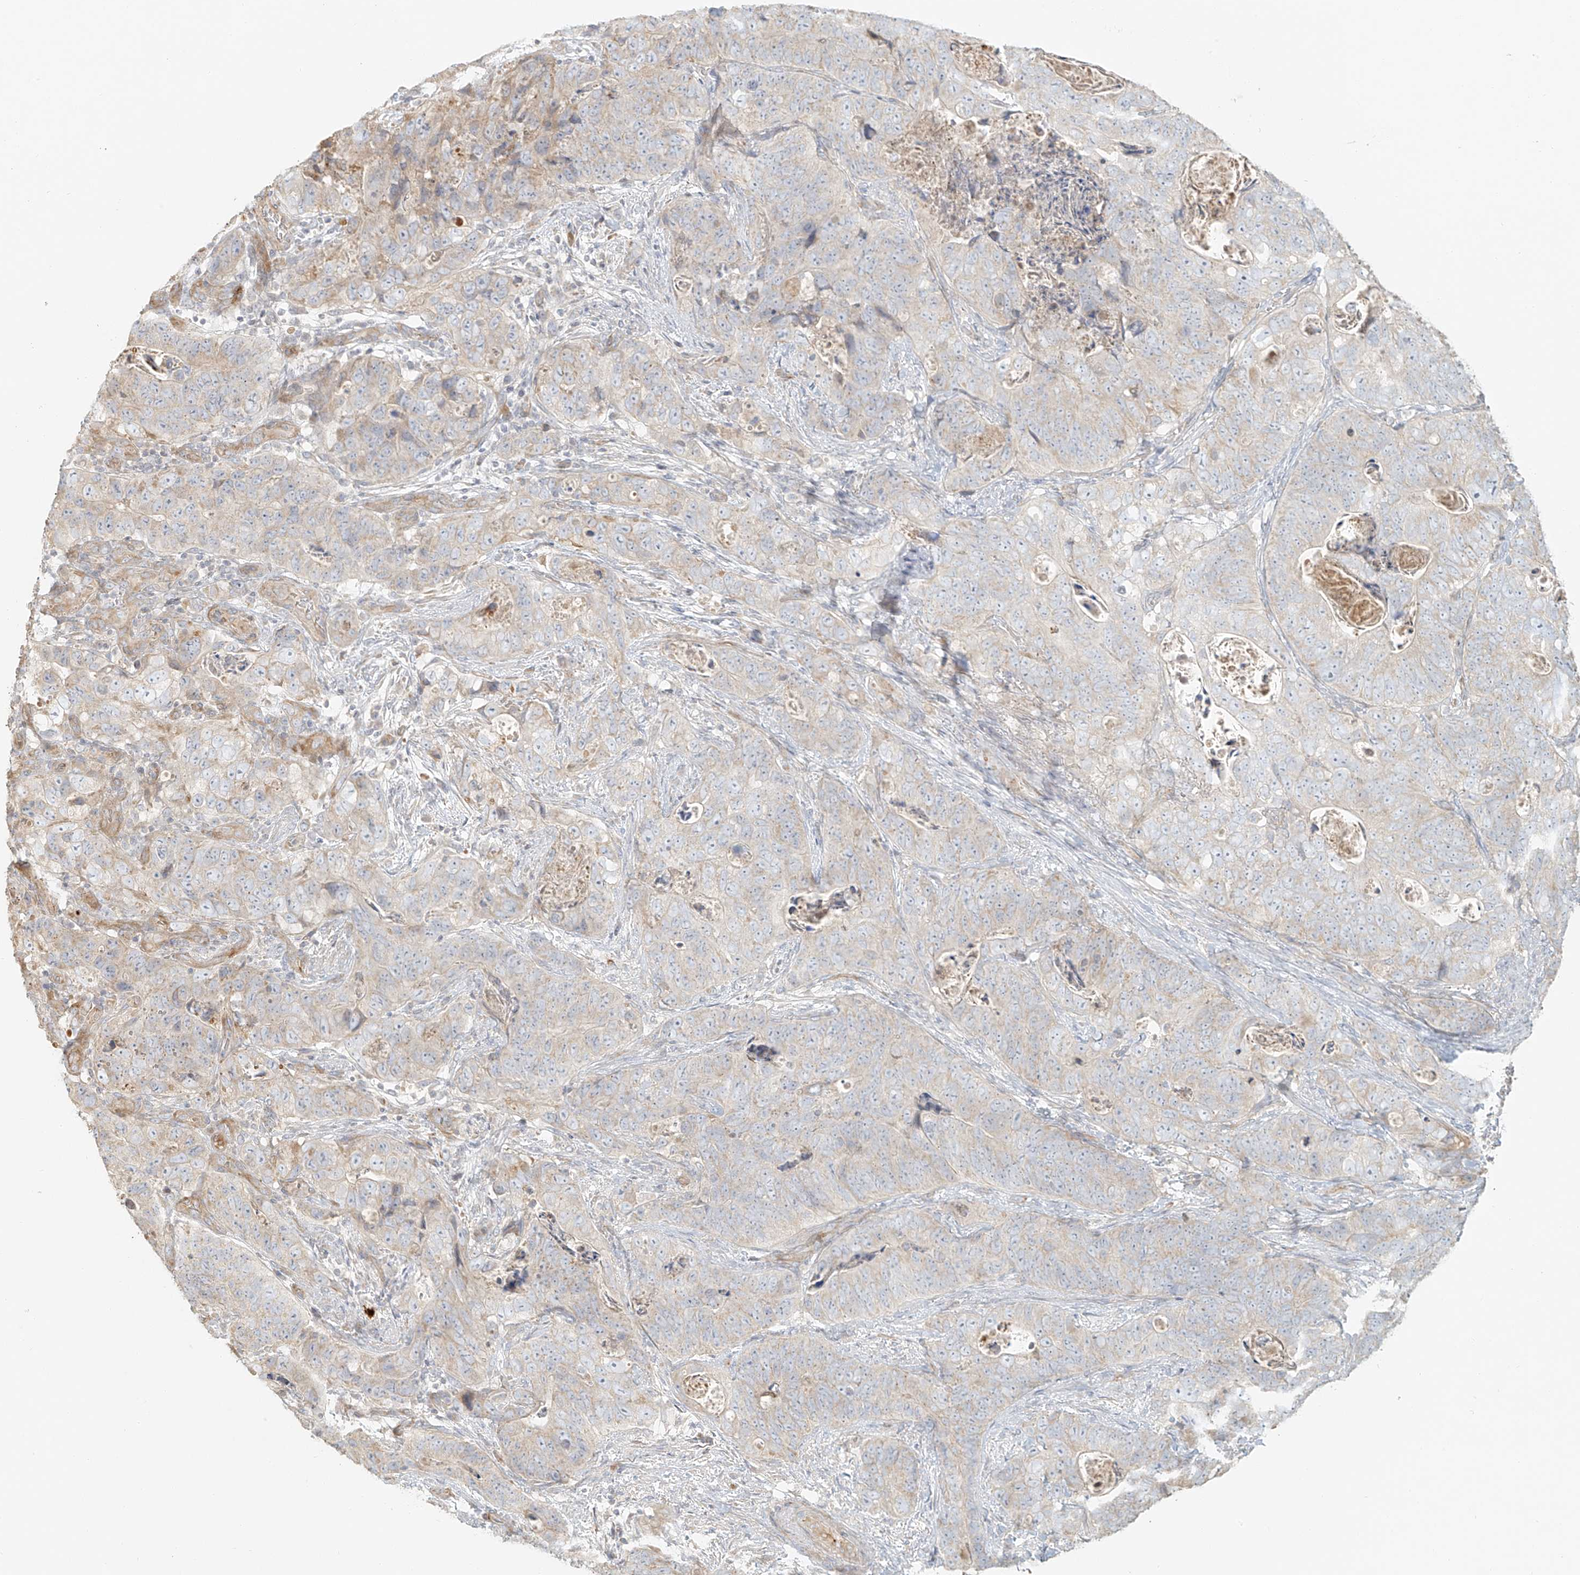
{"staining": {"intensity": "weak", "quantity": "<25%", "location": "cytoplasmic/membranous"}, "tissue": "stomach cancer", "cell_type": "Tumor cells", "image_type": "cancer", "snomed": [{"axis": "morphology", "description": "Normal tissue, NOS"}, {"axis": "morphology", "description": "Adenocarcinoma, NOS"}, {"axis": "topography", "description": "Stomach"}], "caption": "Tumor cells are negative for brown protein staining in stomach adenocarcinoma.", "gene": "MIPEP", "patient": {"sex": "female", "age": 89}}